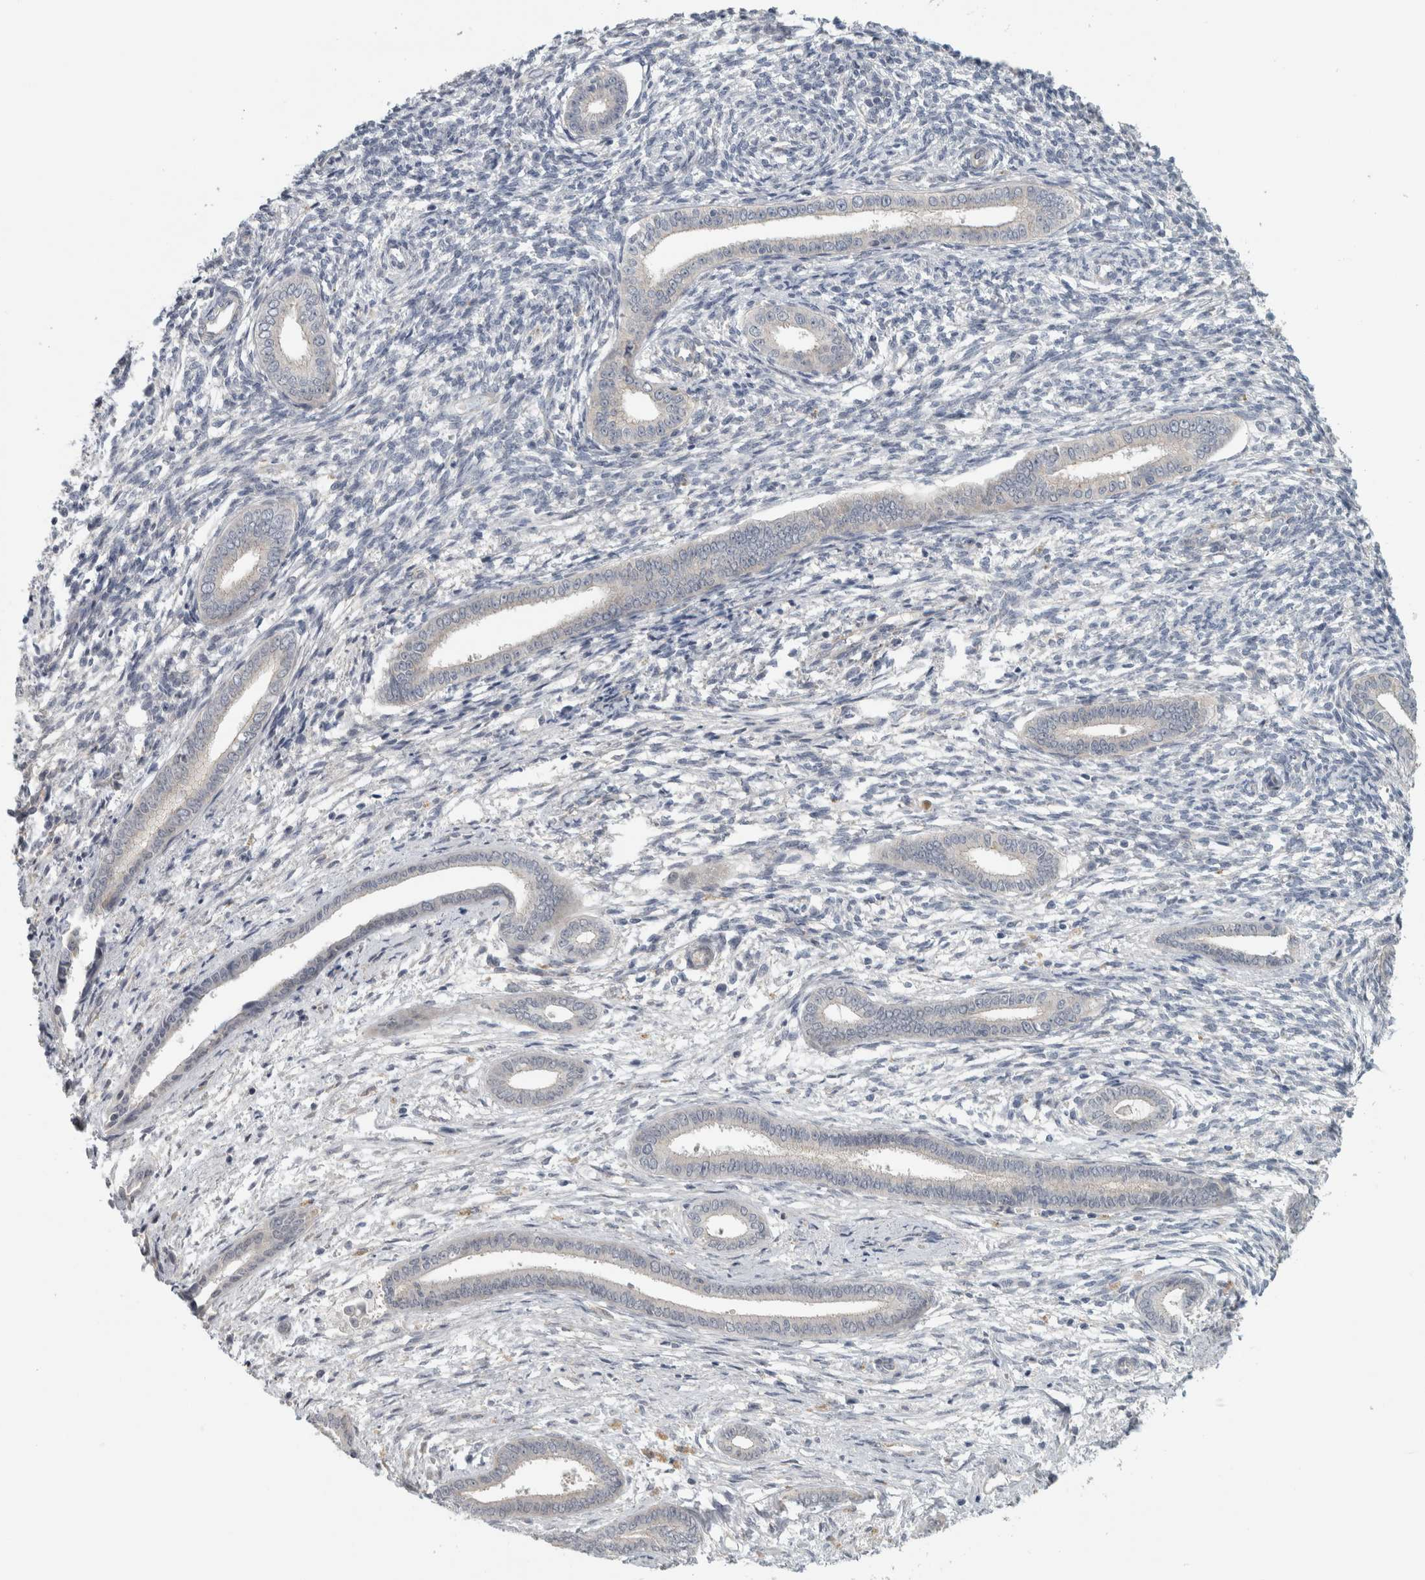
{"staining": {"intensity": "negative", "quantity": "none", "location": "none"}, "tissue": "endometrium", "cell_type": "Cells in endometrial stroma", "image_type": "normal", "snomed": [{"axis": "morphology", "description": "Normal tissue, NOS"}, {"axis": "topography", "description": "Endometrium"}], "caption": "Immunohistochemical staining of unremarkable endometrium displays no significant staining in cells in endometrial stroma.", "gene": "ZNF804B", "patient": {"sex": "female", "age": 56}}